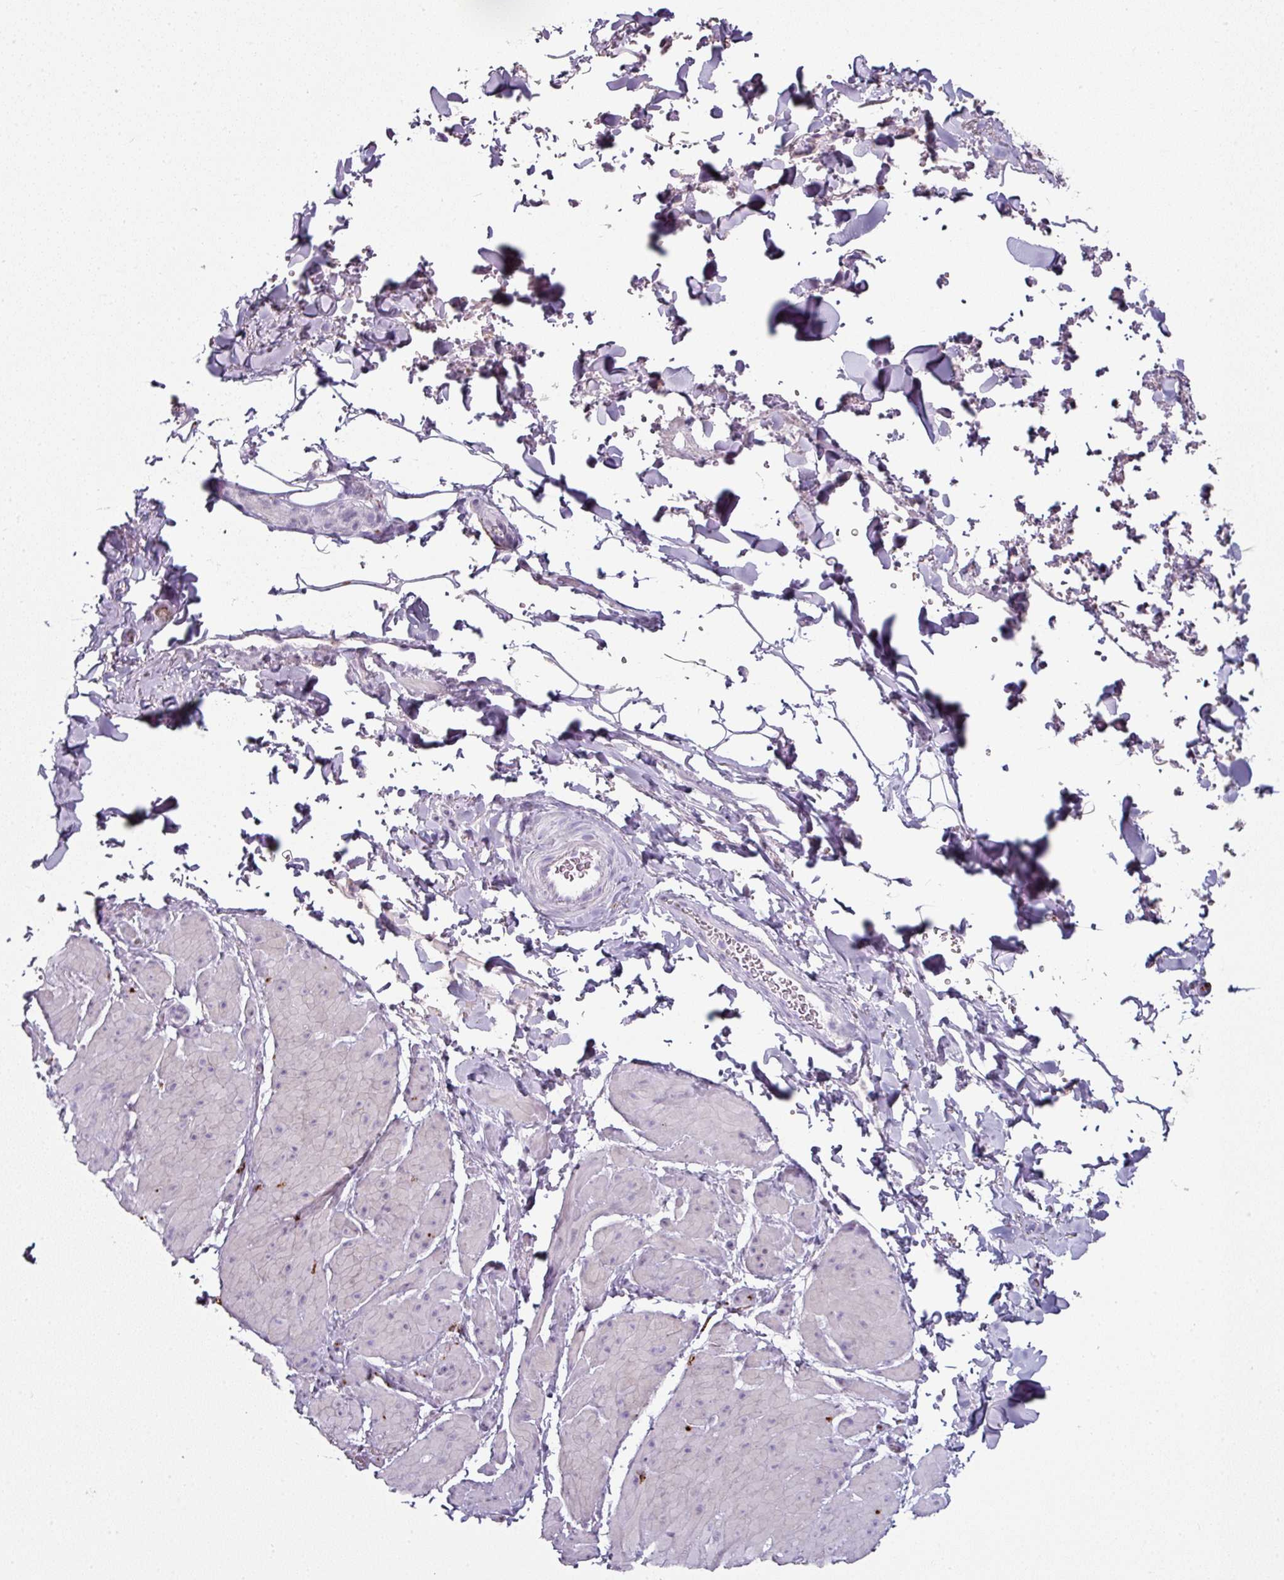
{"staining": {"intensity": "negative", "quantity": "none", "location": "none"}, "tissue": "adipose tissue", "cell_type": "Adipocytes", "image_type": "normal", "snomed": [{"axis": "morphology", "description": "Normal tissue, NOS"}, {"axis": "topography", "description": "Rectum"}, {"axis": "topography", "description": "Peripheral nerve tissue"}], "caption": "The histopathology image exhibits no significant expression in adipocytes of adipose tissue. (Brightfield microscopy of DAB immunohistochemistry at high magnification).", "gene": "SYT8", "patient": {"sex": "female", "age": 69}}